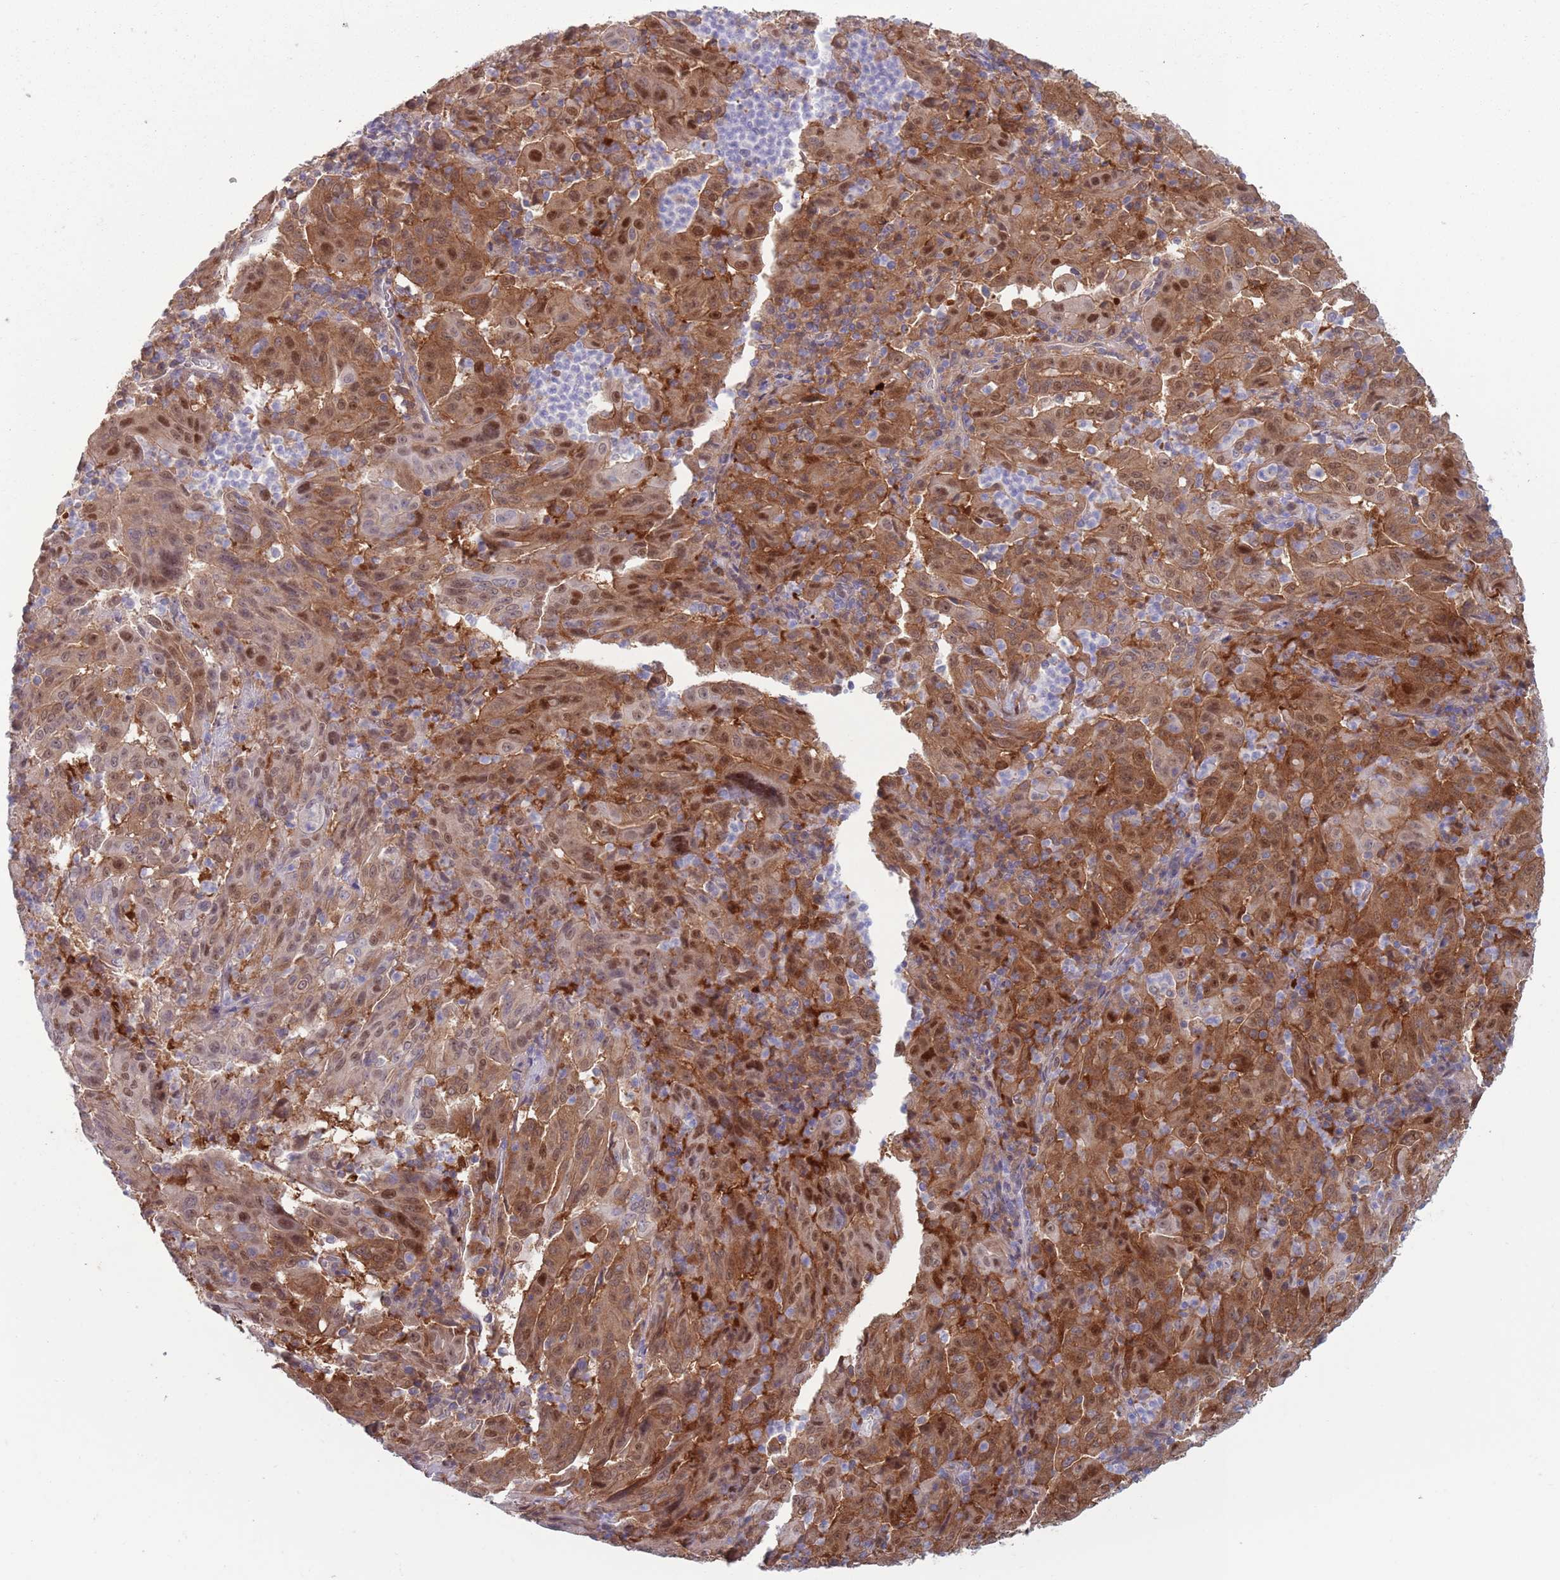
{"staining": {"intensity": "moderate", "quantity": ">75%", "location": "cytoplasmic/membranous,nuclear"}, "tissue": "pancreatic cancer", "cell_type": "Tumor cells", "image_type": "cancer", "snomed": [{"axis": "morphology", "description": "Adenocarcinoma, NOS"}, {"axis": "topography", "description": "Pancreas"}], "caption": "Immunohistochemistry of human pancreatic adenocarcinoma reveals medium levels of moderate cytoplasmic/membranous and nuclear staining in about >75% of tumor cells.", "gene": "CLNS1A", "patient": {"sex": "male", "age": 63}}